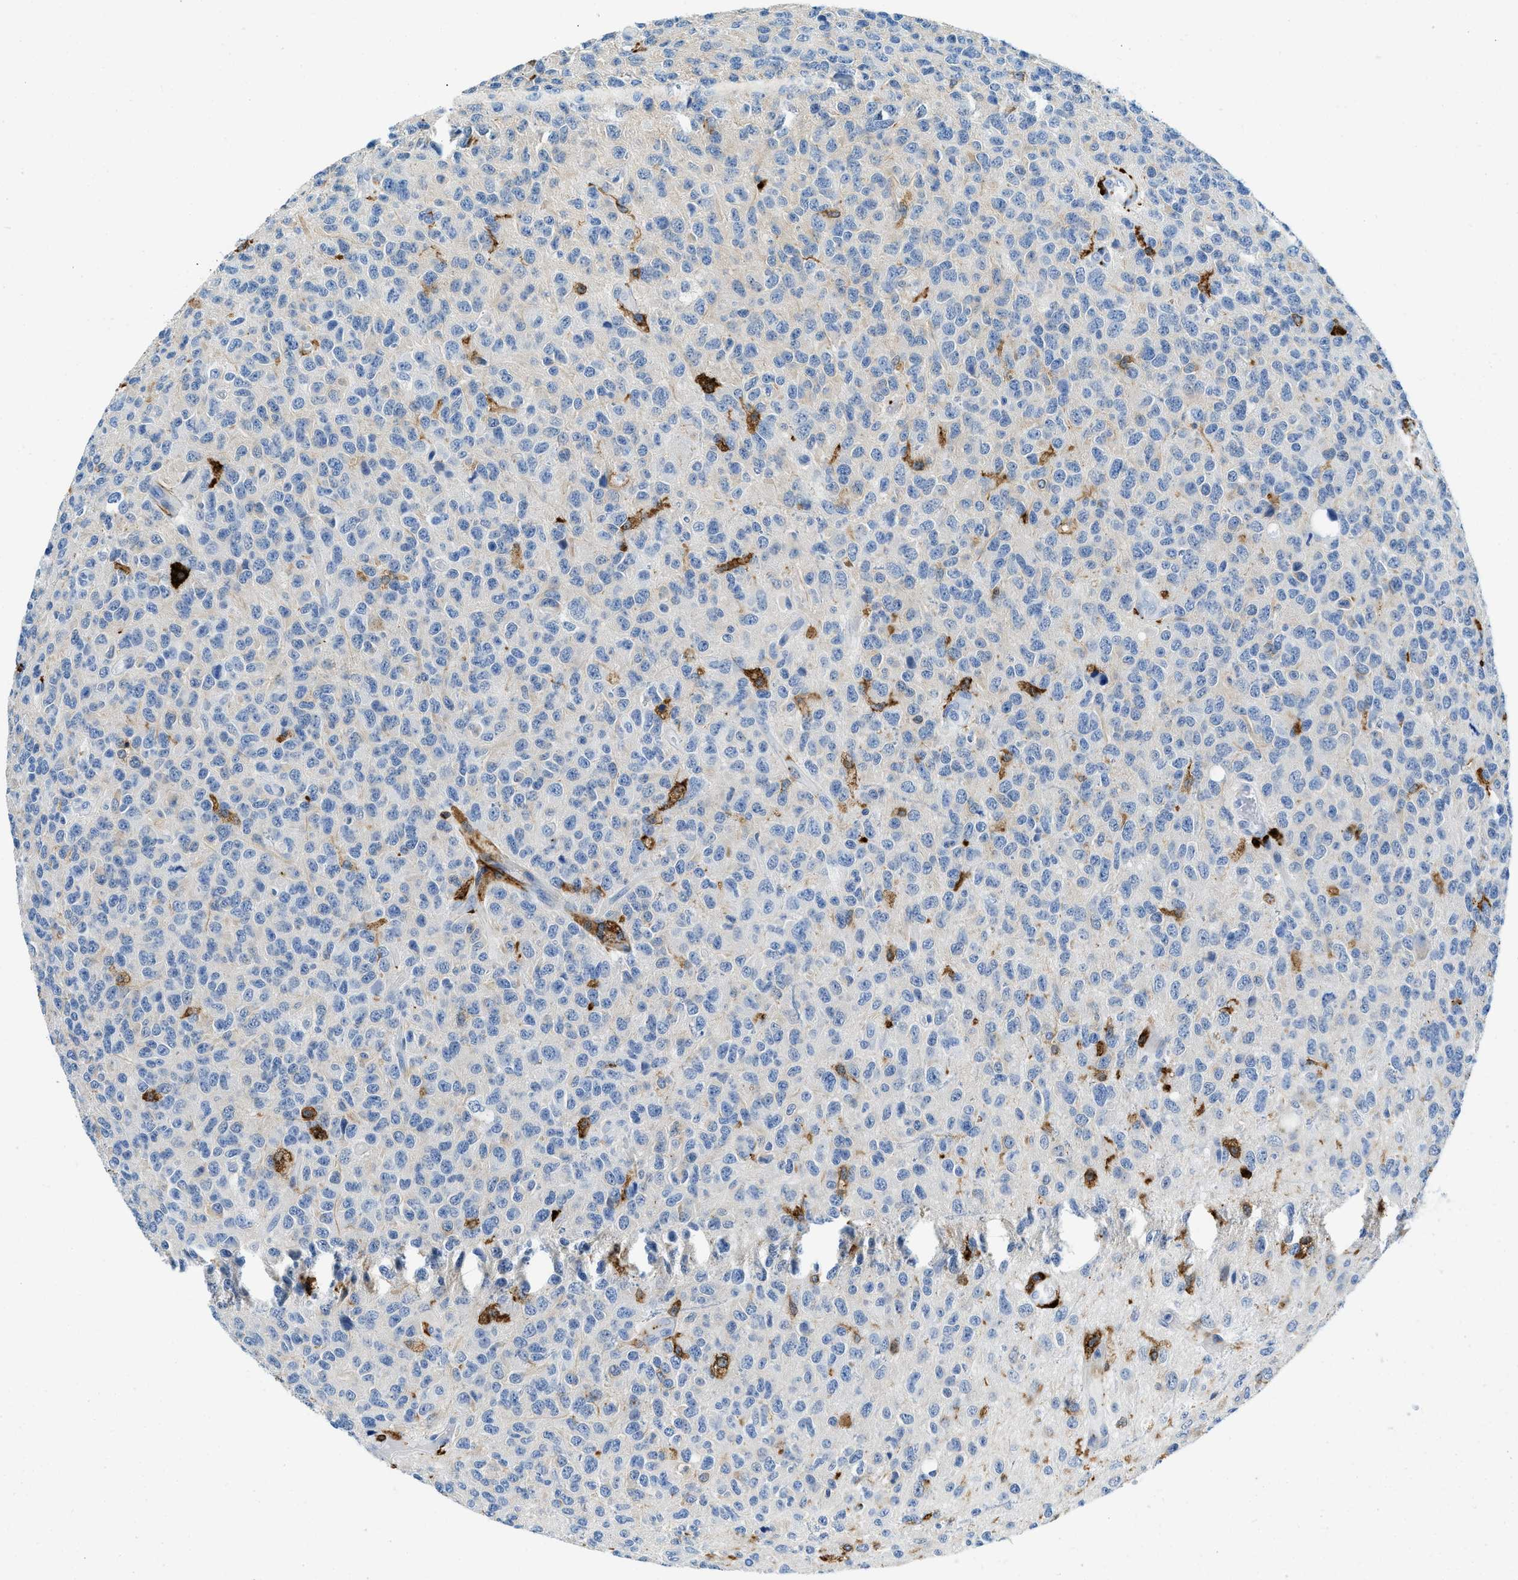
{"staining": {"intensity": "negative", "quantity": "none", "location": "none"}, "tissue": "glioma", "cell_type": "Tumor cells", "image_type": "cancer", "snomed": [{"axis": "morphology", "description": "Glioma, malignant, High grade"}, {"axis": "topography", "description": "pancreas cauda"}], "caption": "IHC image of neoplastic tissue: malignant glioma (high-grade) stained with DAB (3,3'-diaminobenzidine) shows no significant protein staining in tumor cells. Nuclei are stained in blue.", "gene": "CD226", "patient": {"sex": "male", "age": 60}}